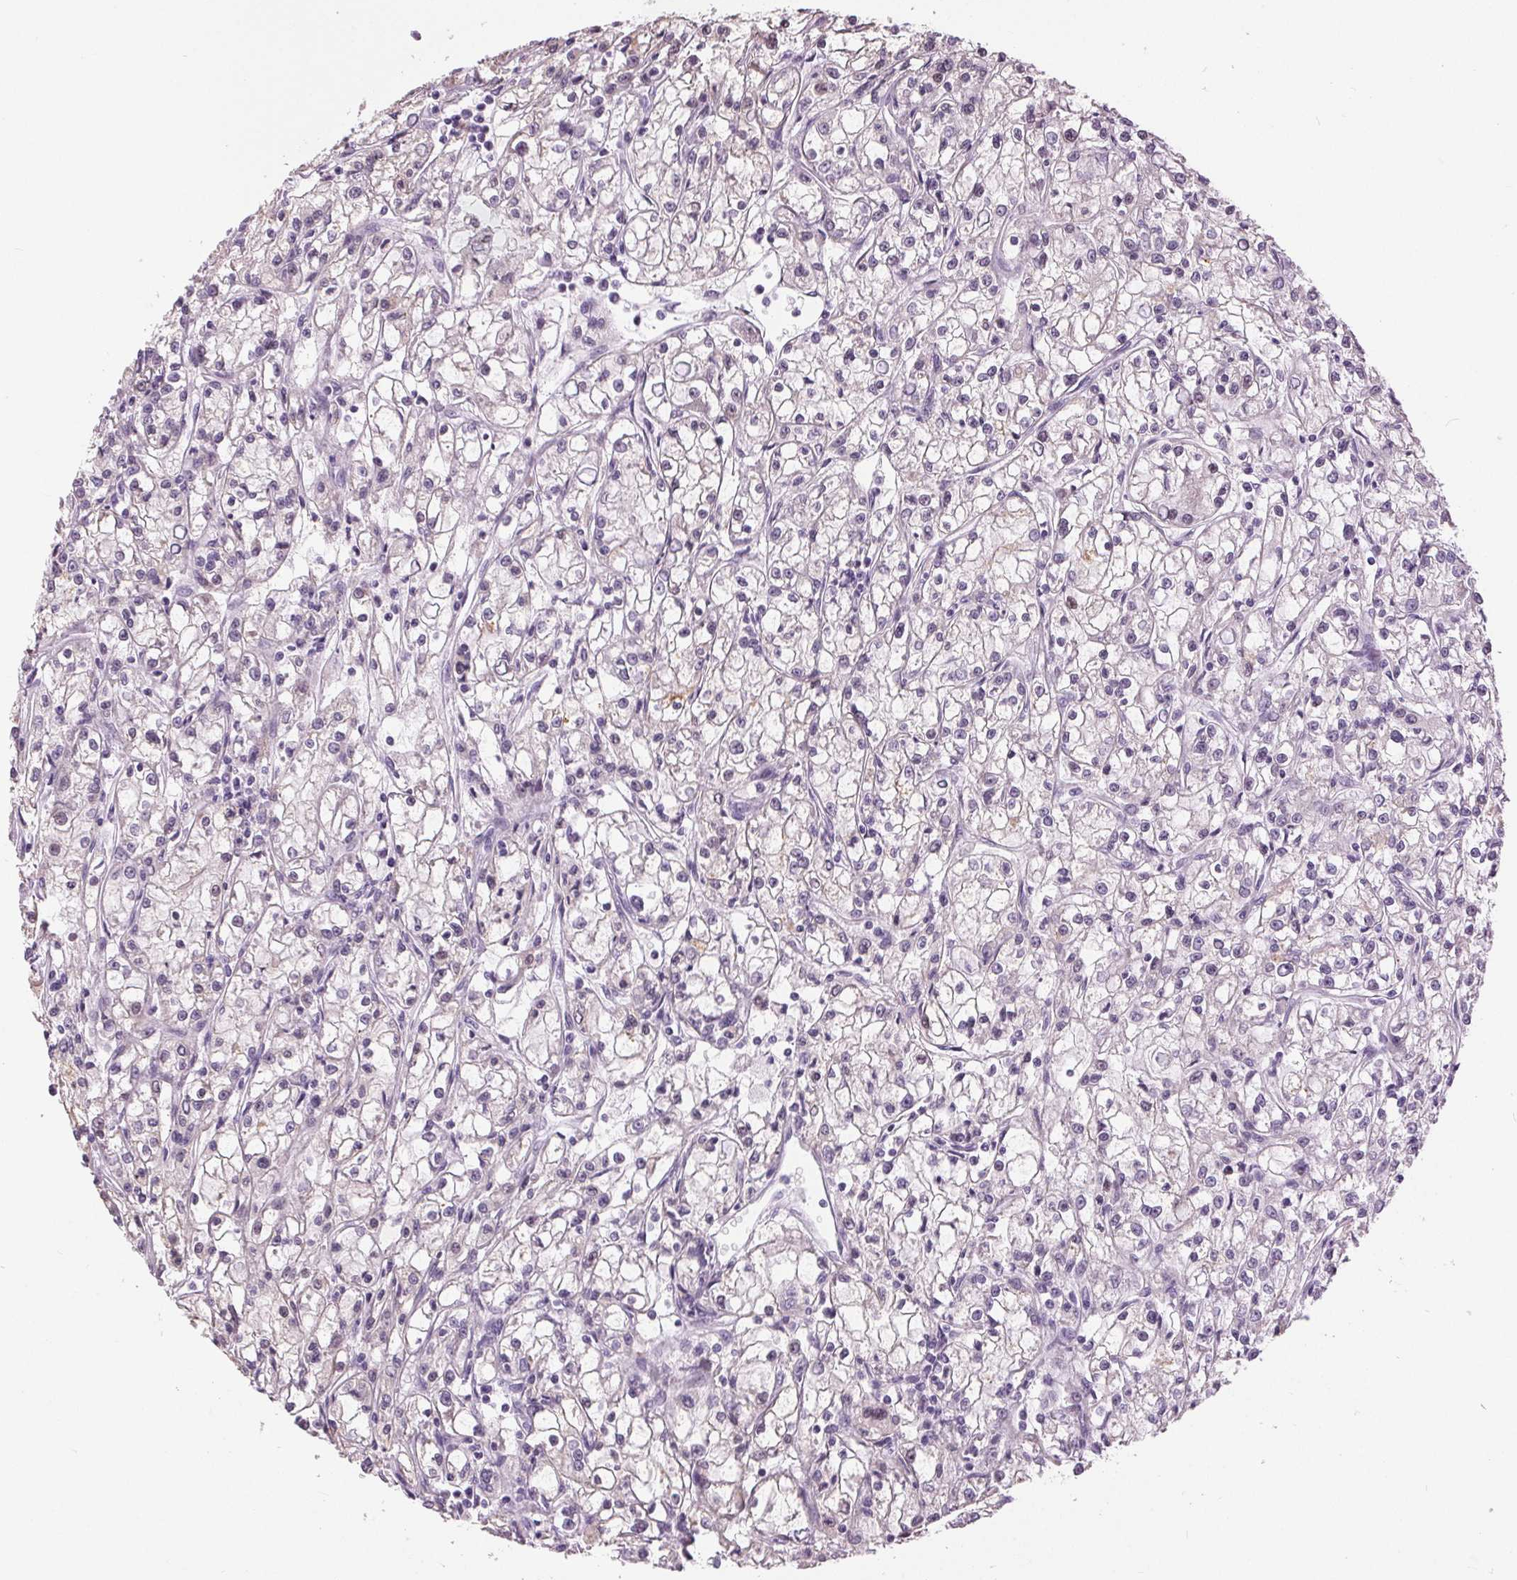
{"staining": {"intensity": "negative", "quantity": "none", "location": "none"}, "tissue": "renal cancer", "cell_type": "Tumor cells", "image_type": "cancer", "snomed": [{"axis": "morphology", "description": "Adenocarcinoma, NOS"}, {"axis": "topography", "description": "Kidney"}], "caption": "Micrograph shows no significant protein expression in tumor cells of renal cancer. Nuclei are stained in blue.", "gene": "MISP", "patient": {"sex": "female", "age": 59}}